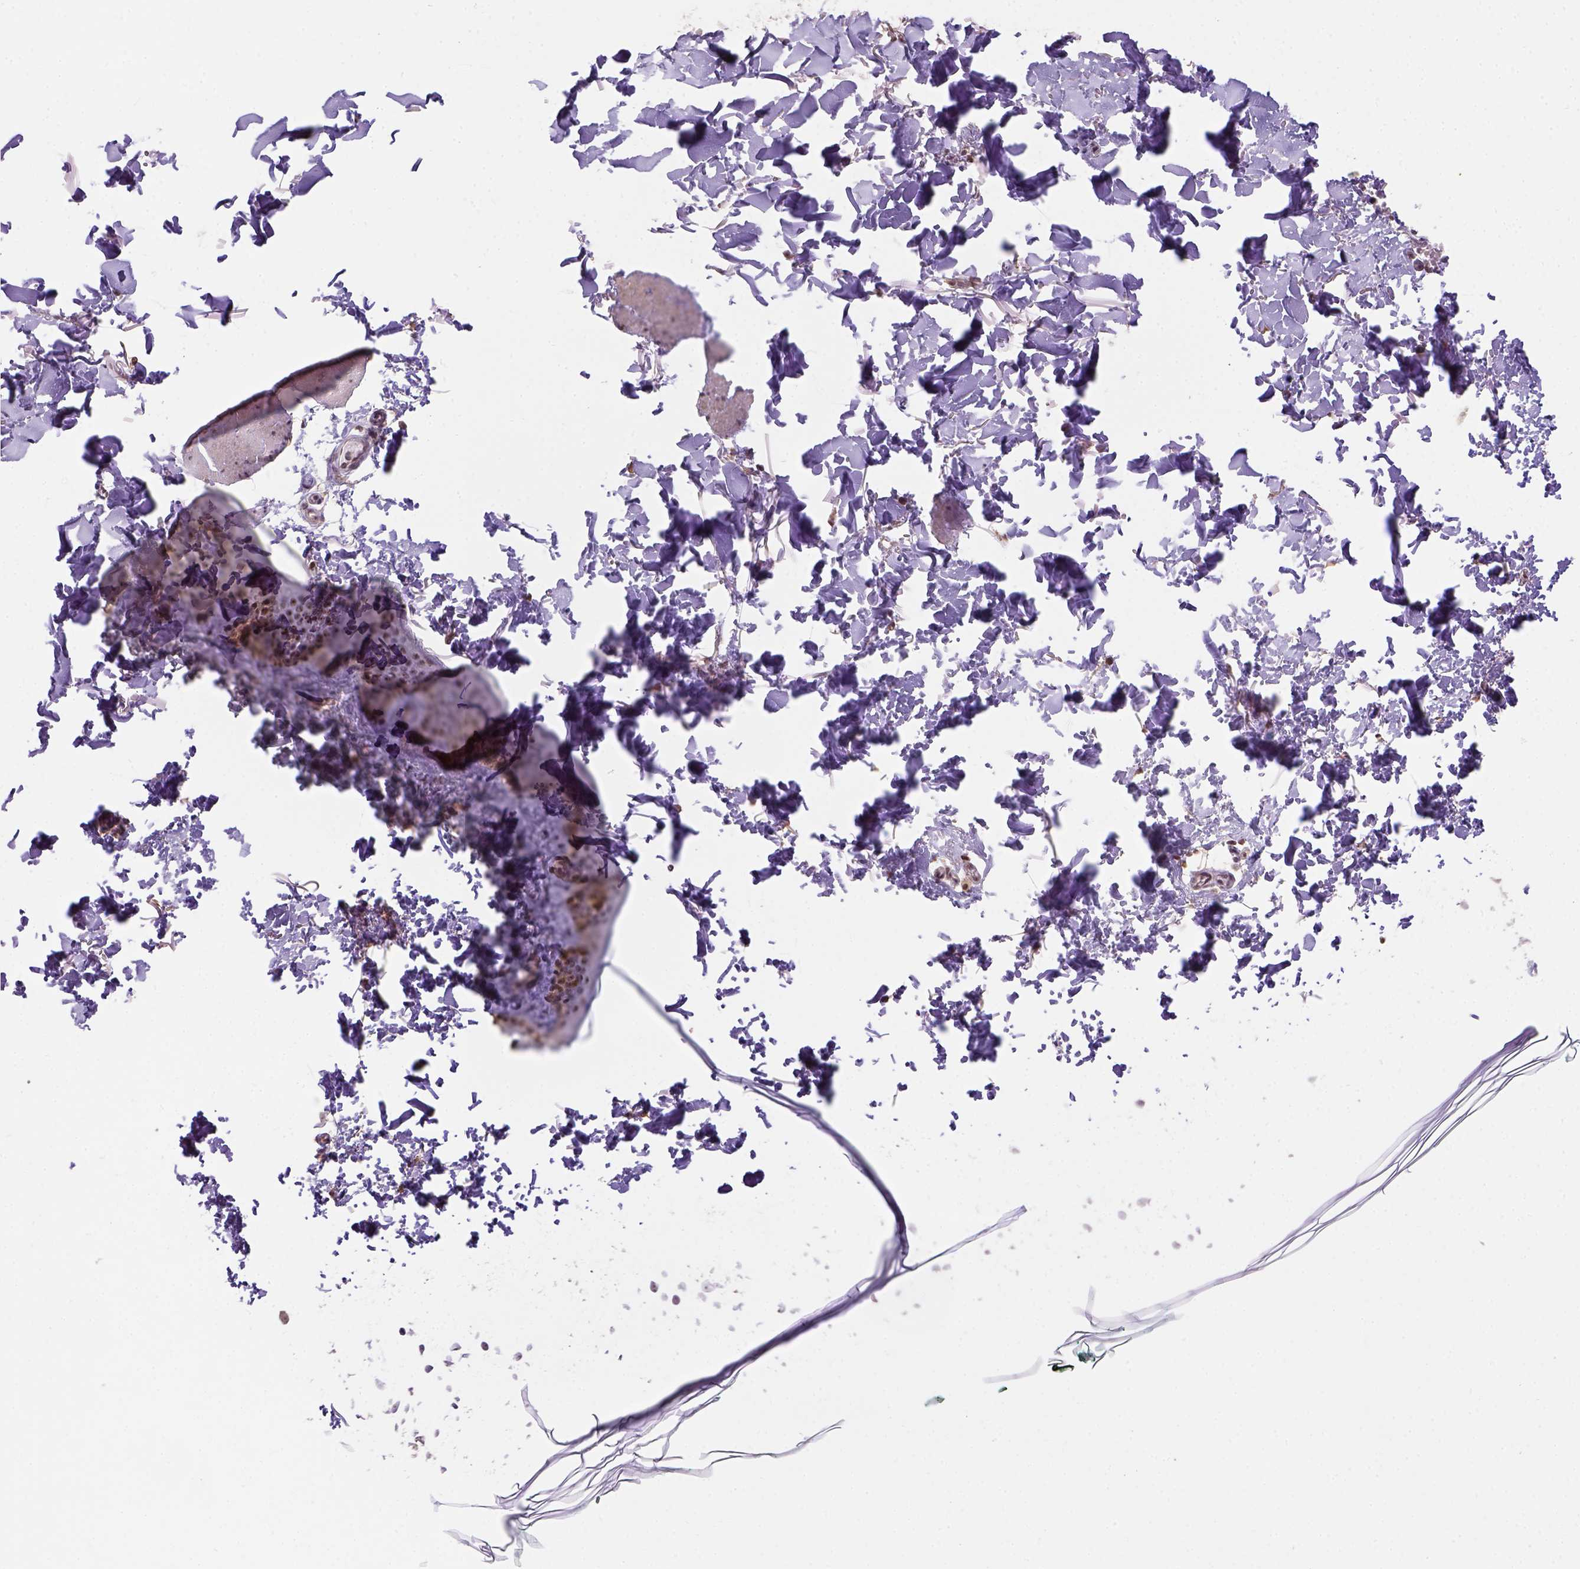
{"staining": {"intensity": "moderate", "quantity": ">75%", "location": "nuclear"}, "tissue": "skin", "cell_type": "Fibroblasts", "image_type": "normal", "snomed": [{"axis": "morphology", "description": "Normal tissue, NOS"}, {"axis": "topography", "description": "Skin"}, {"axis": "topography", "description": "Peripheral nerve tissue"}], "caption": "A high-resolution photomicrograph shows immunohistochemistry (IHC) staining of normal skin, which displays moderate nuclear staining in approximately >75% of fibroblasts. Using DAB (brown) and hematoxylin (blue) stains, captured at high magnification using brightfield microscopy.", "gene": "DDX50", "patient": {"sex": "female", "age": 45}}